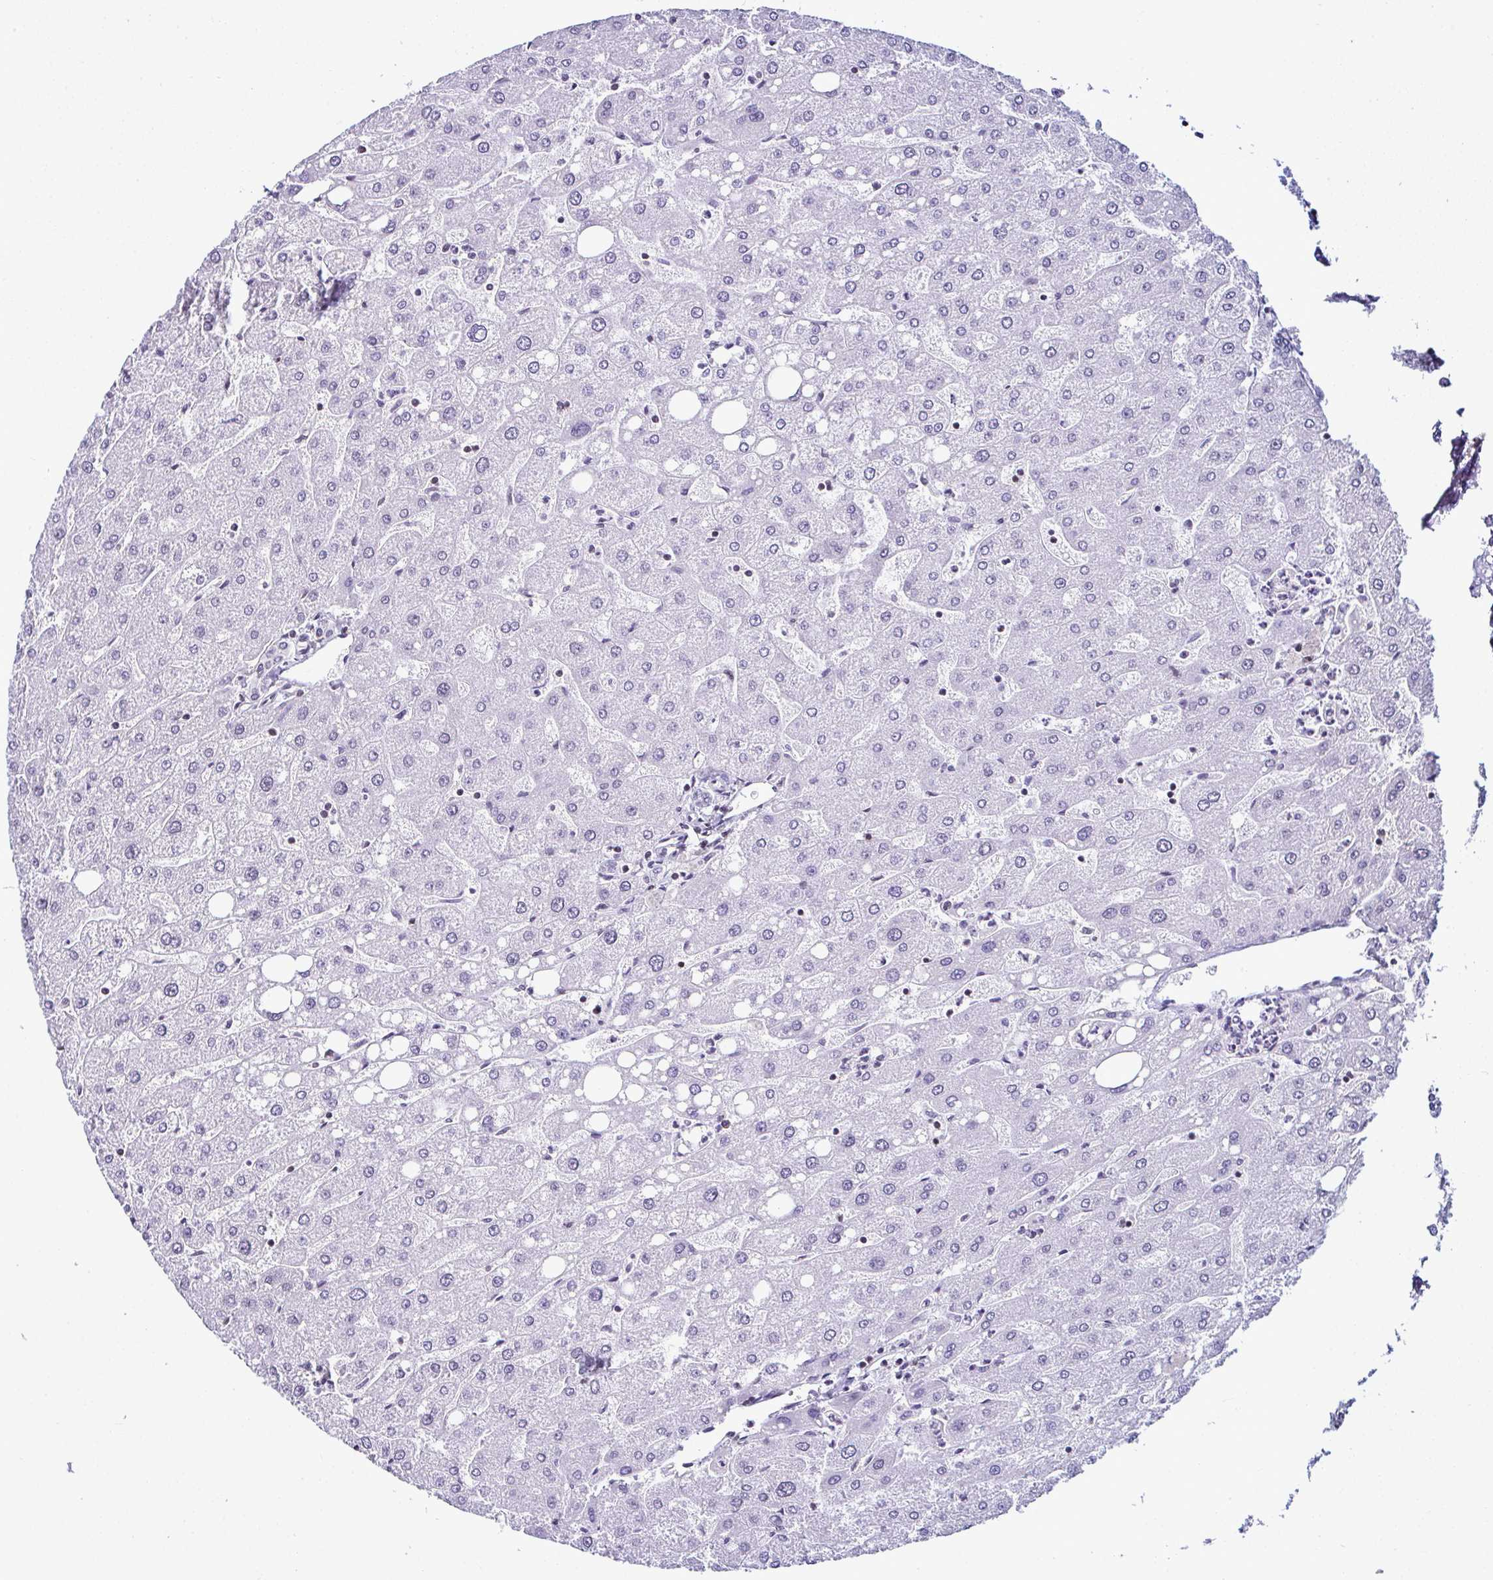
{"staining": {"intensity": "negative", "quantity": "none", "location": "none"}, "tissue": "liver", "cell_type": "Cholangiocytes", "image_type": "normal", "snomed": [{"axis": "morphology", "description": "Normal tissue, NOS"}, {"axis": "topography", "description": "Liver"}], "caption": "The image exhibits no staining of cholangiocytes in benign liver.", "gene": "DR1", "patient": {"sex": "male", "age": 67}}